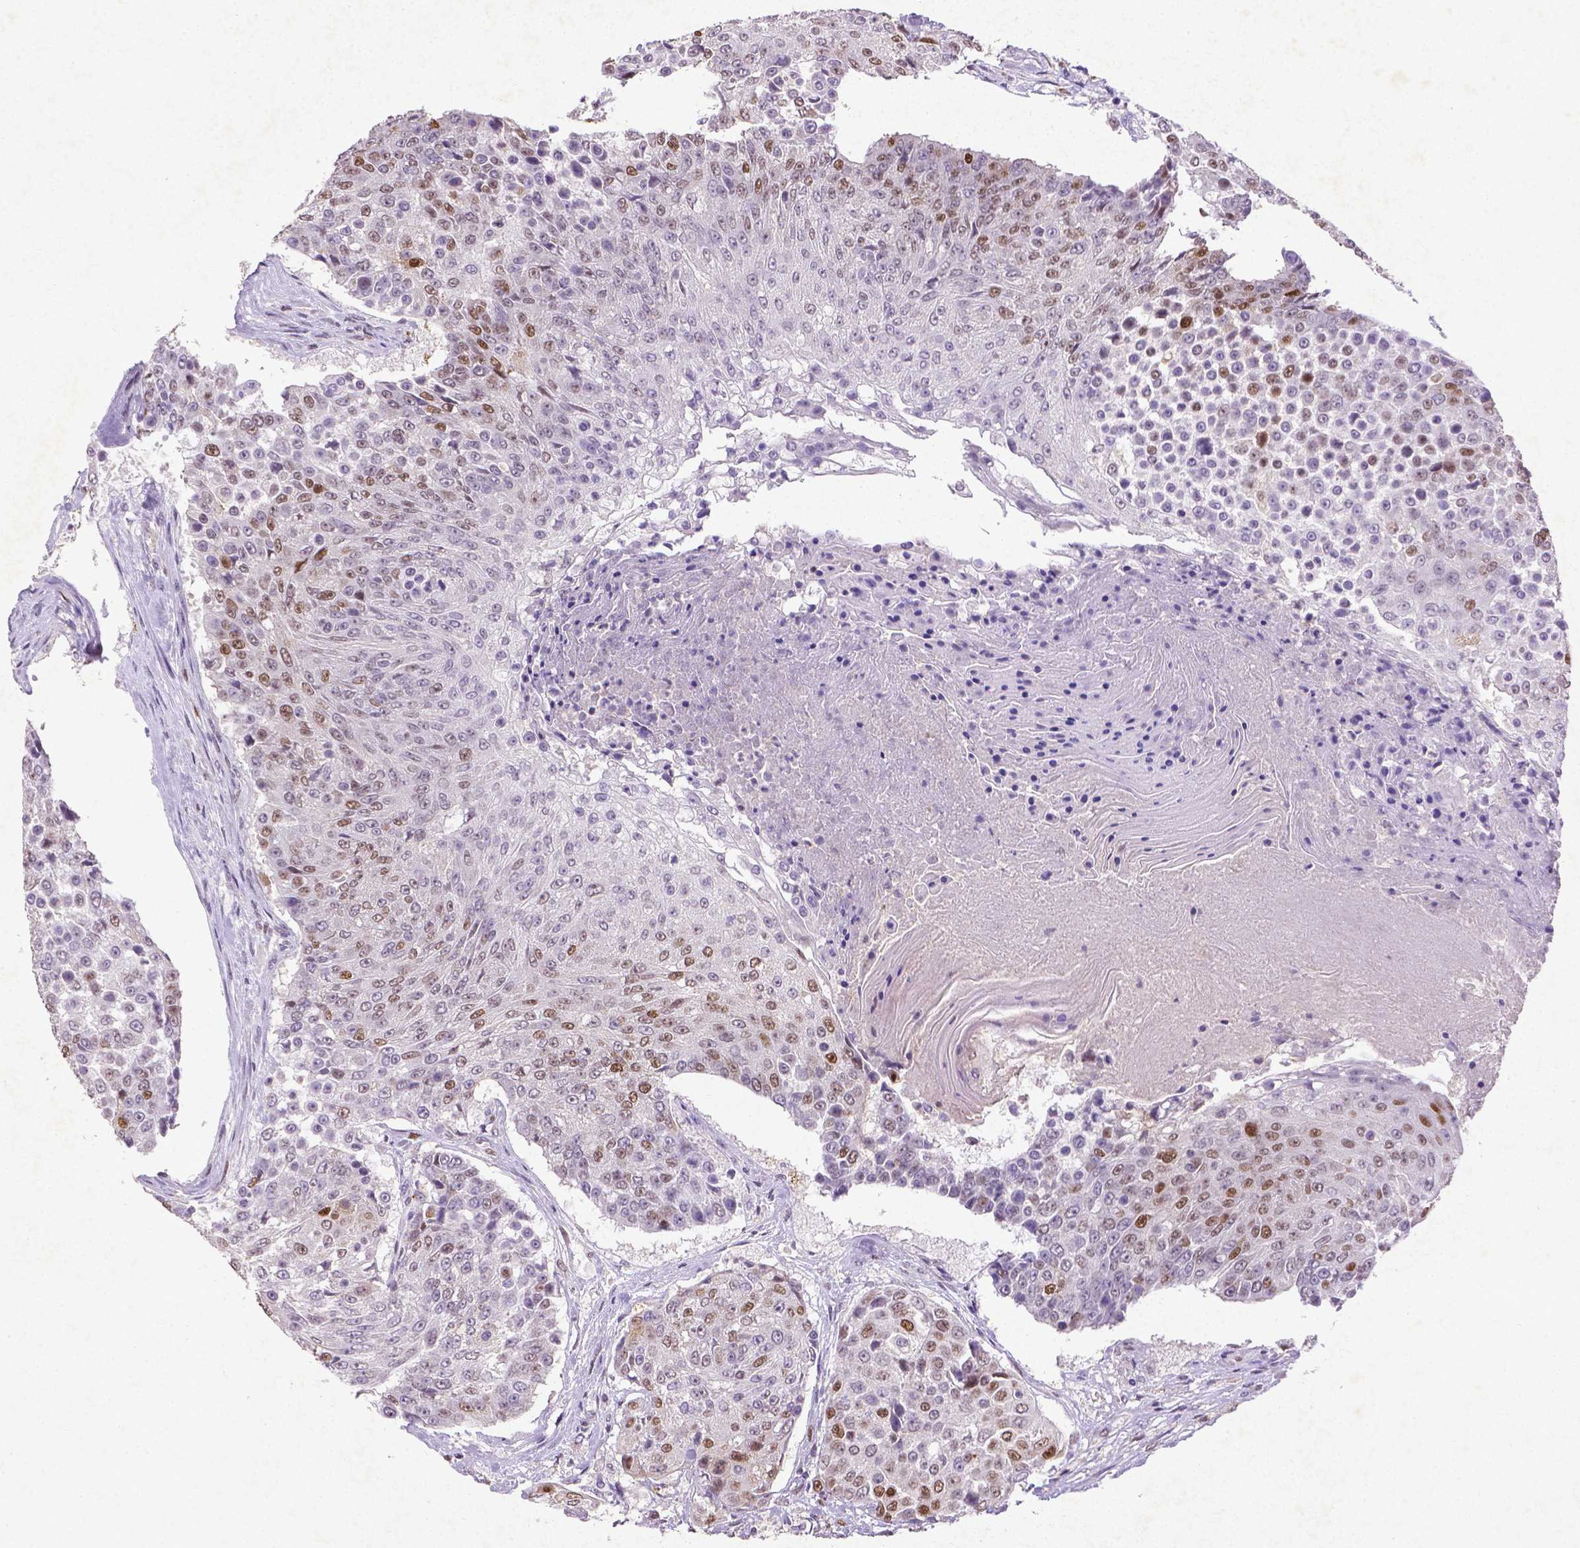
{"staining": {"intensity": "strong", "quantity": "<25%", "location": "nuclear"}, "tissue": "urothelial cancer", "cell_type": "Tumor cells", "image_type": "cancer", "snomed": [{"axis": "morphology", "description": "Urothelial carcinoma, High grade"}, {"axis": "topography", "description": "Urinary bladder"}], "caption": "Protein staining of urothelial cancer tissue exhibits strong nuclear expression in approximately <25% of tumor cells. (Stains: DAB (3,3'-diaminobenzidine) in brown, nuclei in blue, Microscopy: brightfield microscopy at high magnification).", "gene": "CDKN1A", "patient": {"sex": "female", "age": 63}}